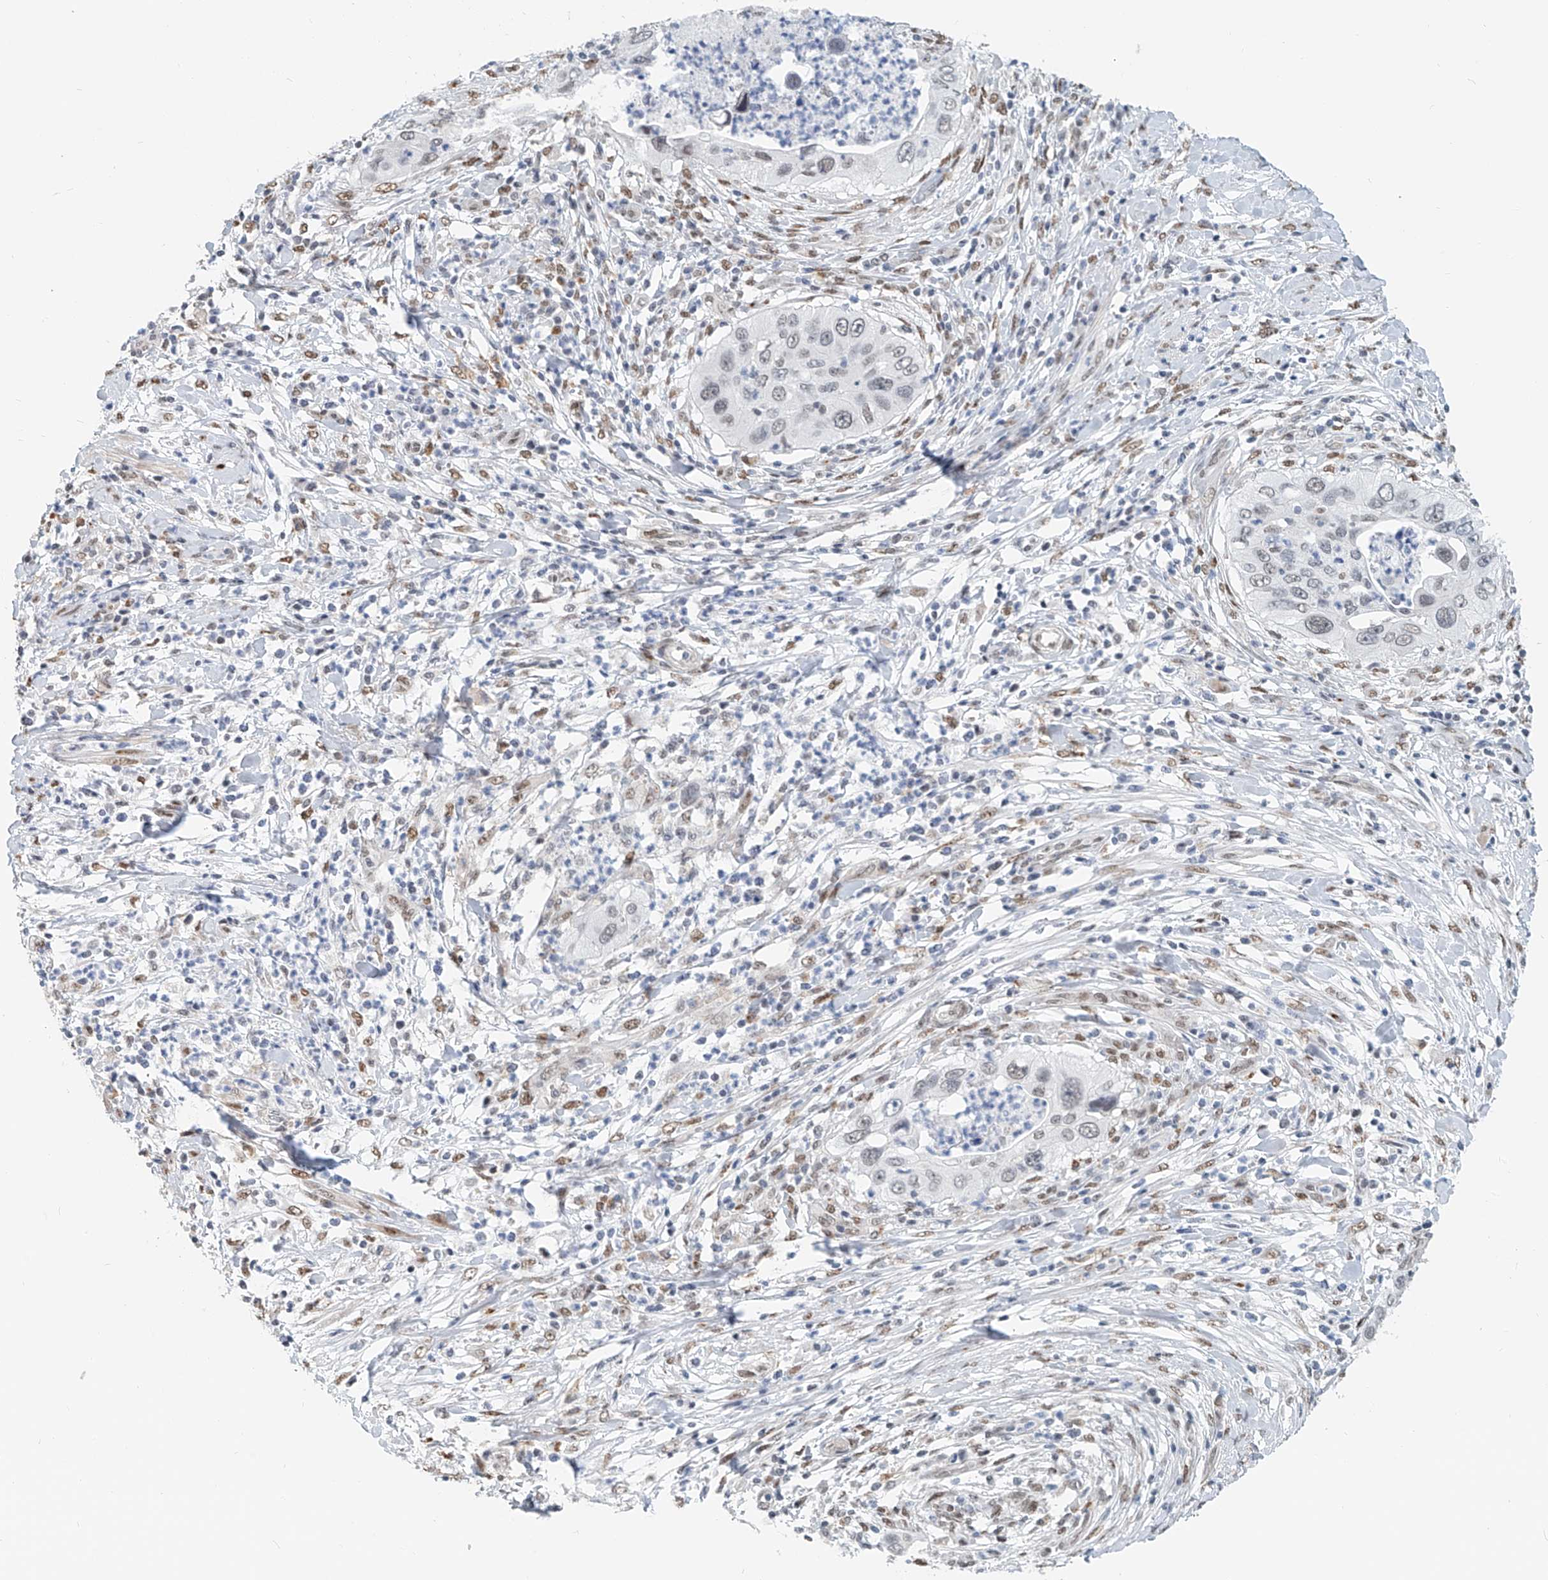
{"staining": {"intensity": "negative", "quantity": "none", "location": "none"}, "tissue": "cervical cancer", "cell_type": "Tumor cells", "image_type": "cancer", "snomed": [{"axis": "morphology", "description": "Squamous cell carcinoma, NOS"}, {"axis": "topography", "description": "Cervix"}], "caption": "Immunohistochemical staining of cervical squamous cell carcinoma shows no significant expression in tumor cells.", "gene": "SASH1", "patient": {"sex": "female", "age": 38}}